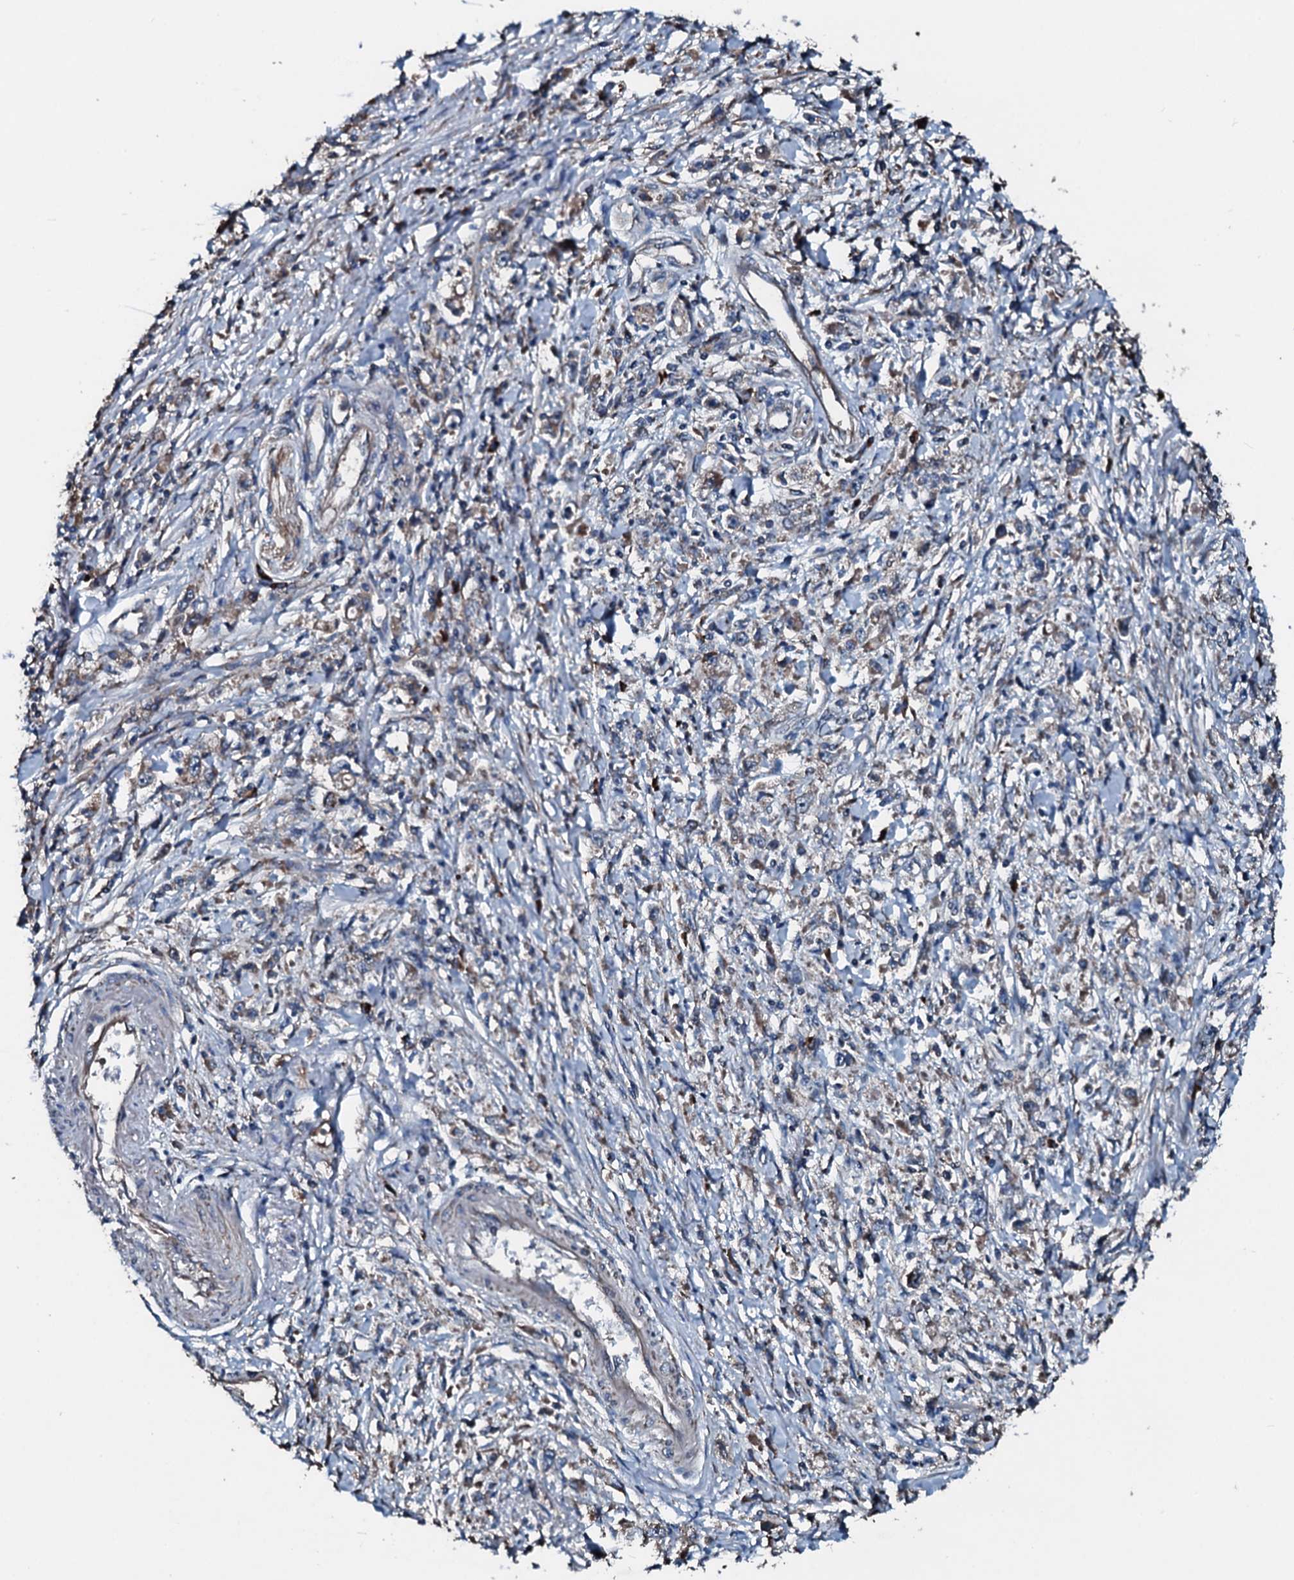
{"staining": {"intensity": "weak", "quantity": "<25%", "location": "cytoplasmic/membranous"}, "tissue": "stomach cancer", "cell_type": "Tumor cells", "image_type": "cancer", "snomed": [{"axis": "morphology", "description": "Adenocarcinoma, NOS"}, {"axis": "topography", "description": "Stomach"}], "caption": "The immunohistochemistry (IHC) image has no significant staining in tumor cells of stomach cancer tissue.", "gene": "ACSS3", "patient": {"sex": "female", "age": 59}}